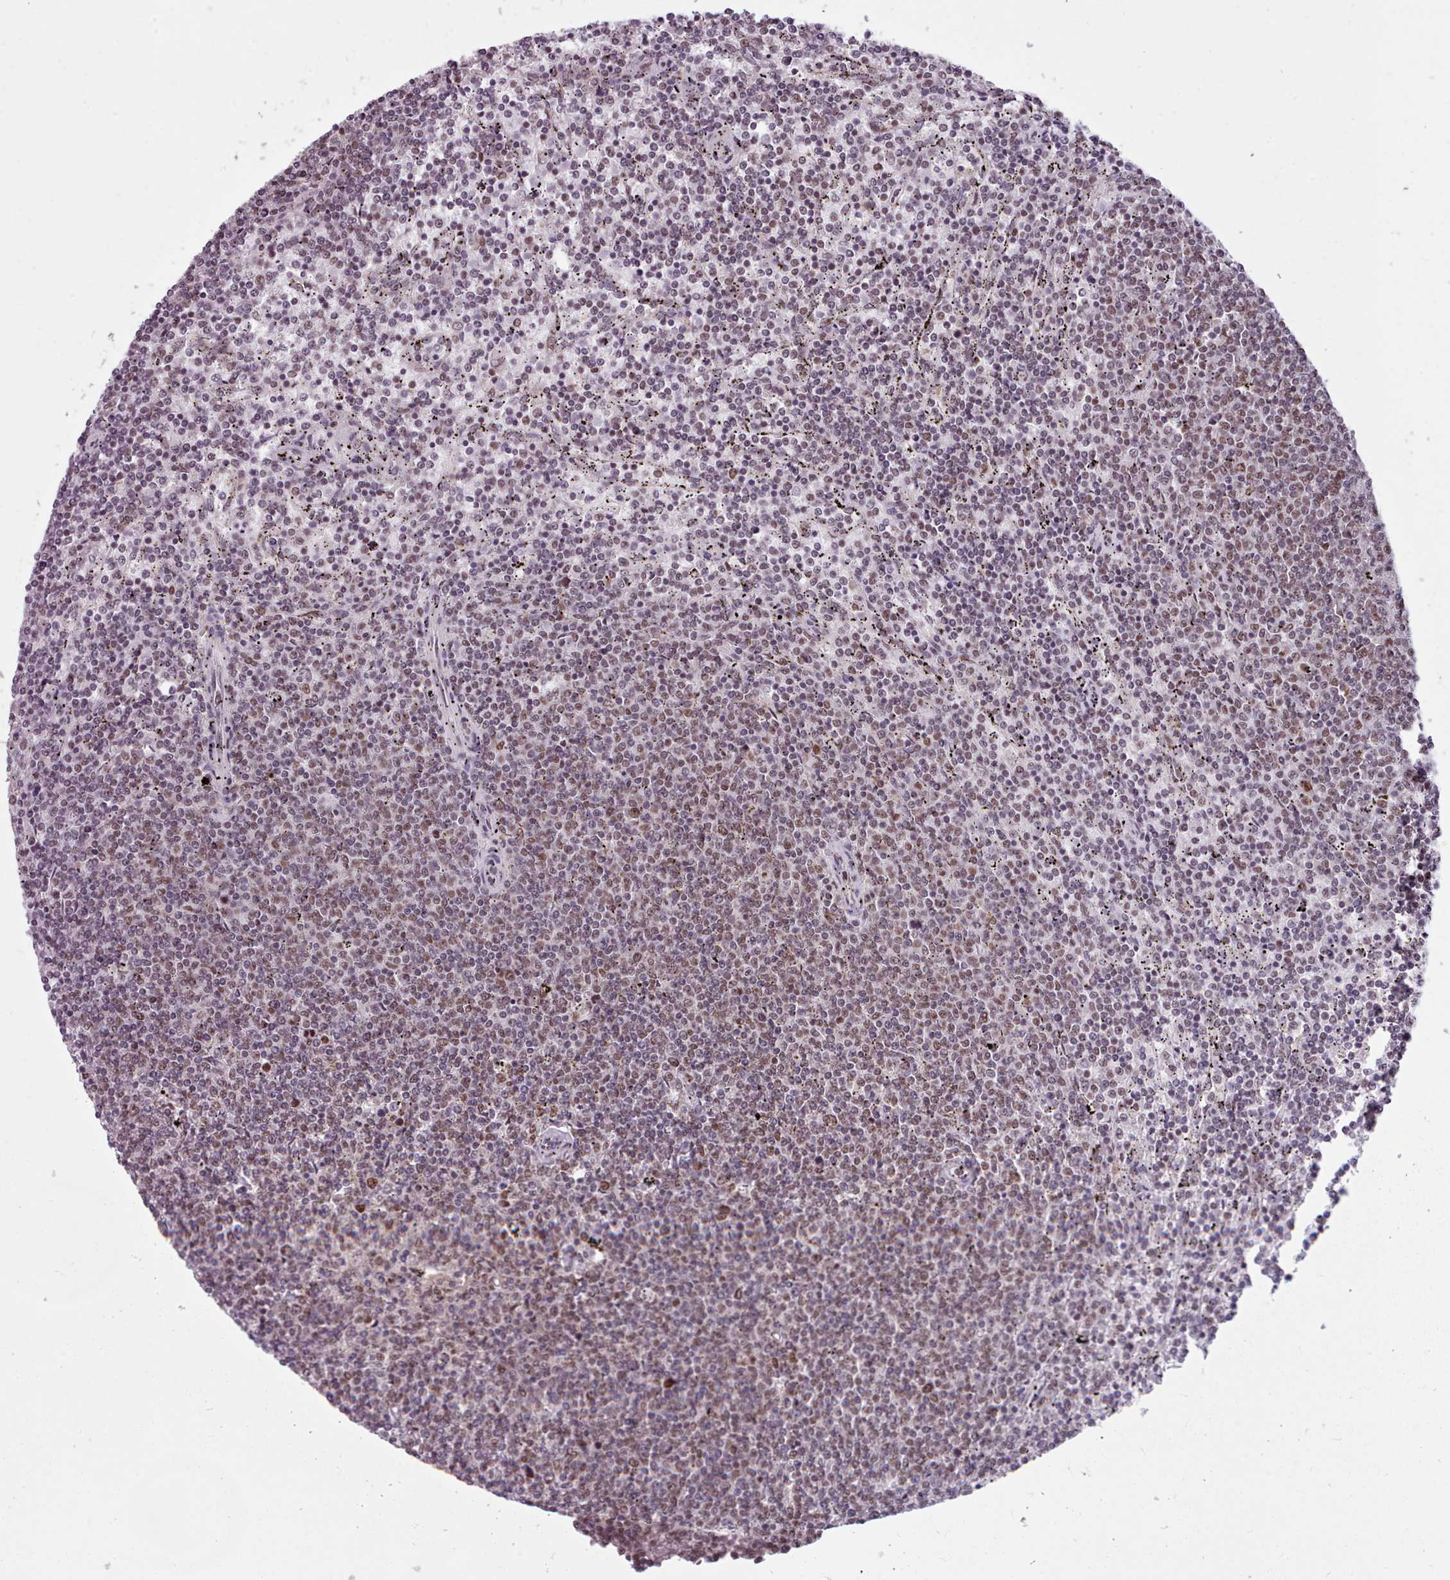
{"staining": {"intensity": "moderate", "quantity": ">75%", "location": "nuclear"}, "tissue": "lymphoma", "cell_type": "Tumor cells", "image_type": "cancer", "snomed": [{"axis": "morphology", "description": "Malignant lymphoma, non-Hodgkin's type, Low grade"}, {"axis": "topography", "description": "Spleen"}], "caption": "Immunohistochemistry (IHC) (DAB (3,3'-diaminobenzidine)) staining of human lymphoma exhibits moderate nuclear protein expression in about >75% of tumor cells. Immunohistochemistry (IHC) stains the protein in brown and the nuclei are stained blue.", "gene": "SRRM1", "patient": {"sex": "female", "age": 50}}